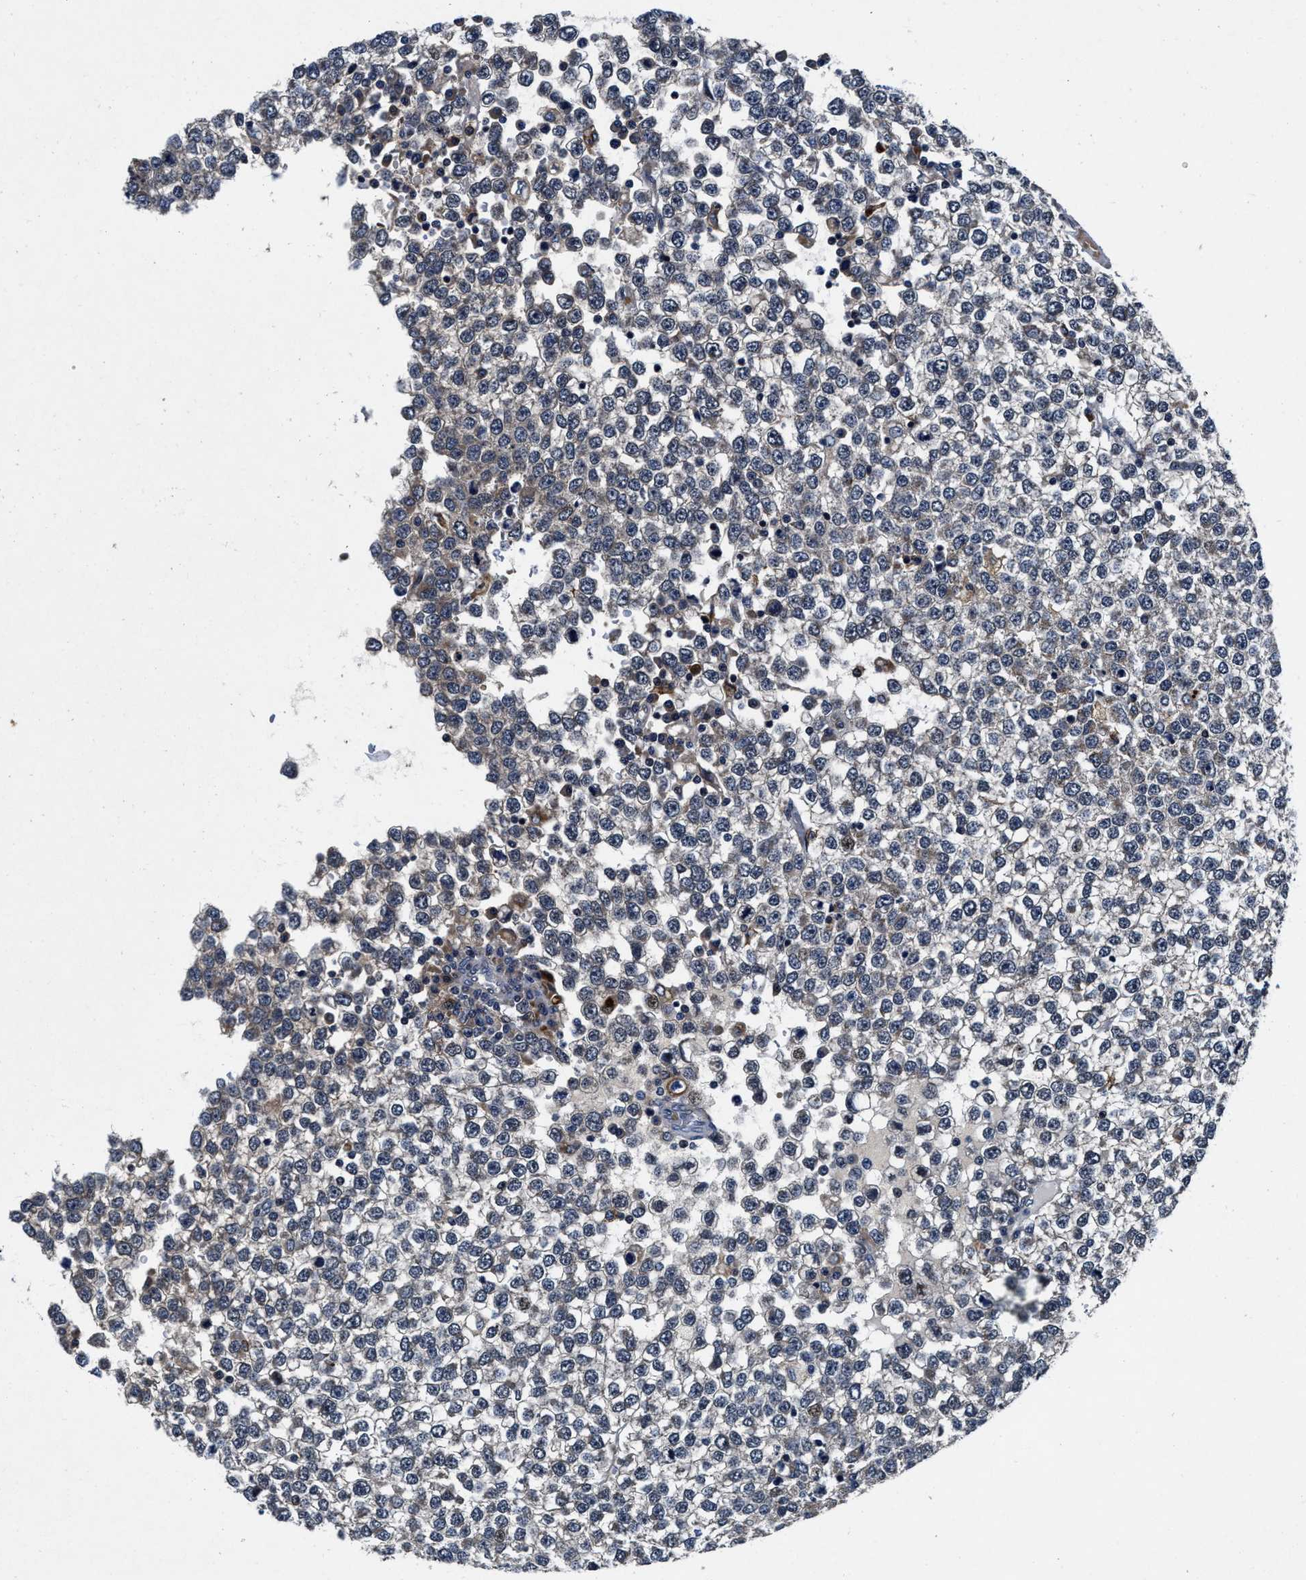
{"staining": {"intensity": "negative", "quantity": "none", "location": "none"}, "tissue": "testis cancer", "cell_type": "Tumor cells", "image_type": "cancer", "snomed": [{"axis": "morphology", "description": "Seminoma, NOS"}, {"axis": "topography", "description": "Testis"}], "caption": "High power microscopy image of an immunohistochemistry (IHC) image of testis seminoma, revealing no significant expression in tumor cells.", "gene": "C2orf66", "patient": {"sex": "male", "age": 65}}